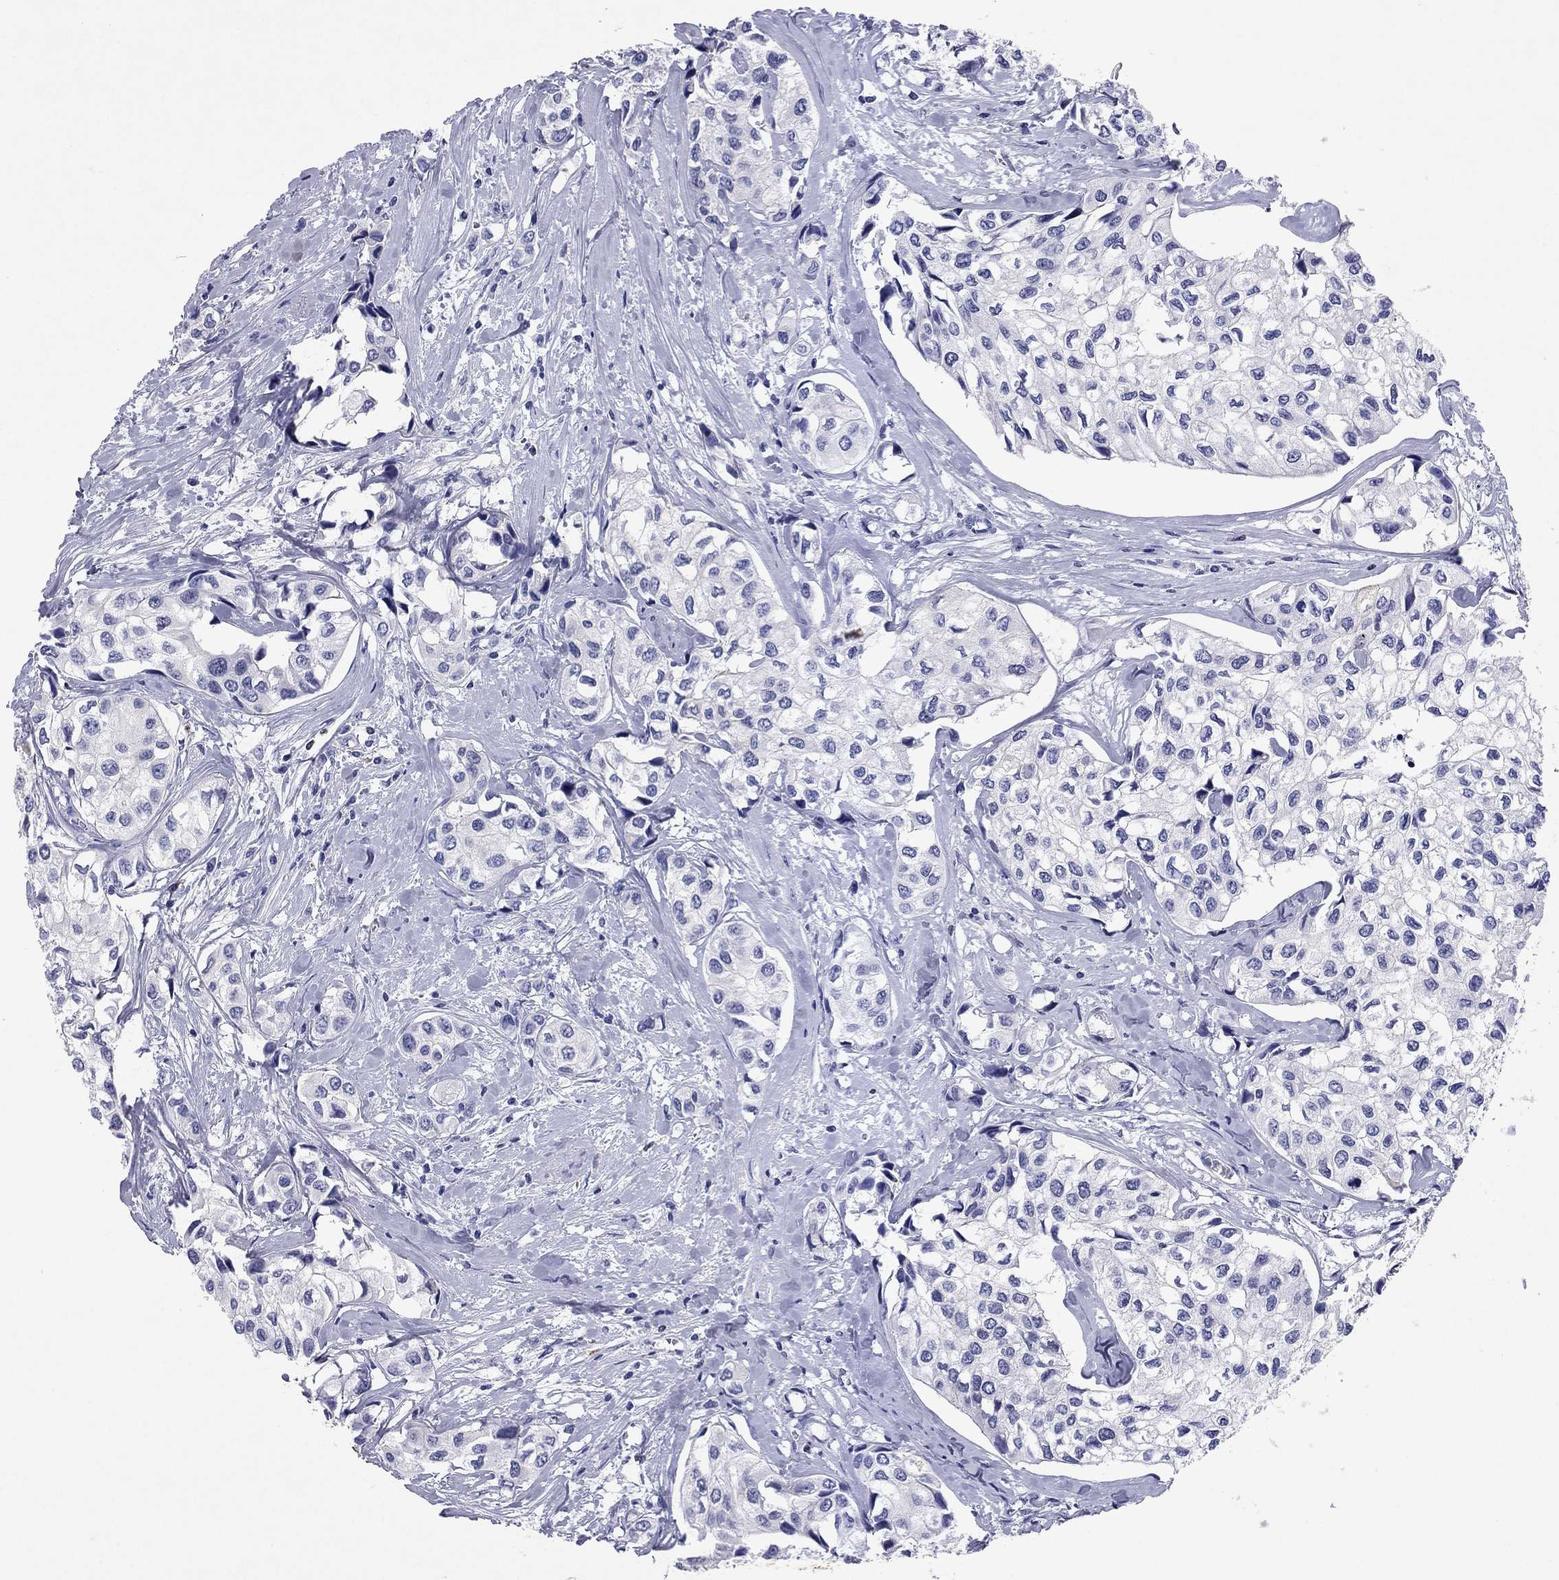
{"staining": {"intensity": "negative", "quantity": "none", "location": "none"}, "tissue": "urothelial cancer", "cell_type": "Tumor cells", "image_type": "cancer", "snomed": [{"axis": "morphology", "description": "Urothelial carcinoma, High grade"}, {"axis": "topography", "description": "Urinary bladder"}], "caption": "Urothelial carcinoma (high-grade) stained for a protein using immunohistochemistry exhibits no staining tumor cells.", "gene": "GZMK", "patient": {"sex": "male", "age": 73}}